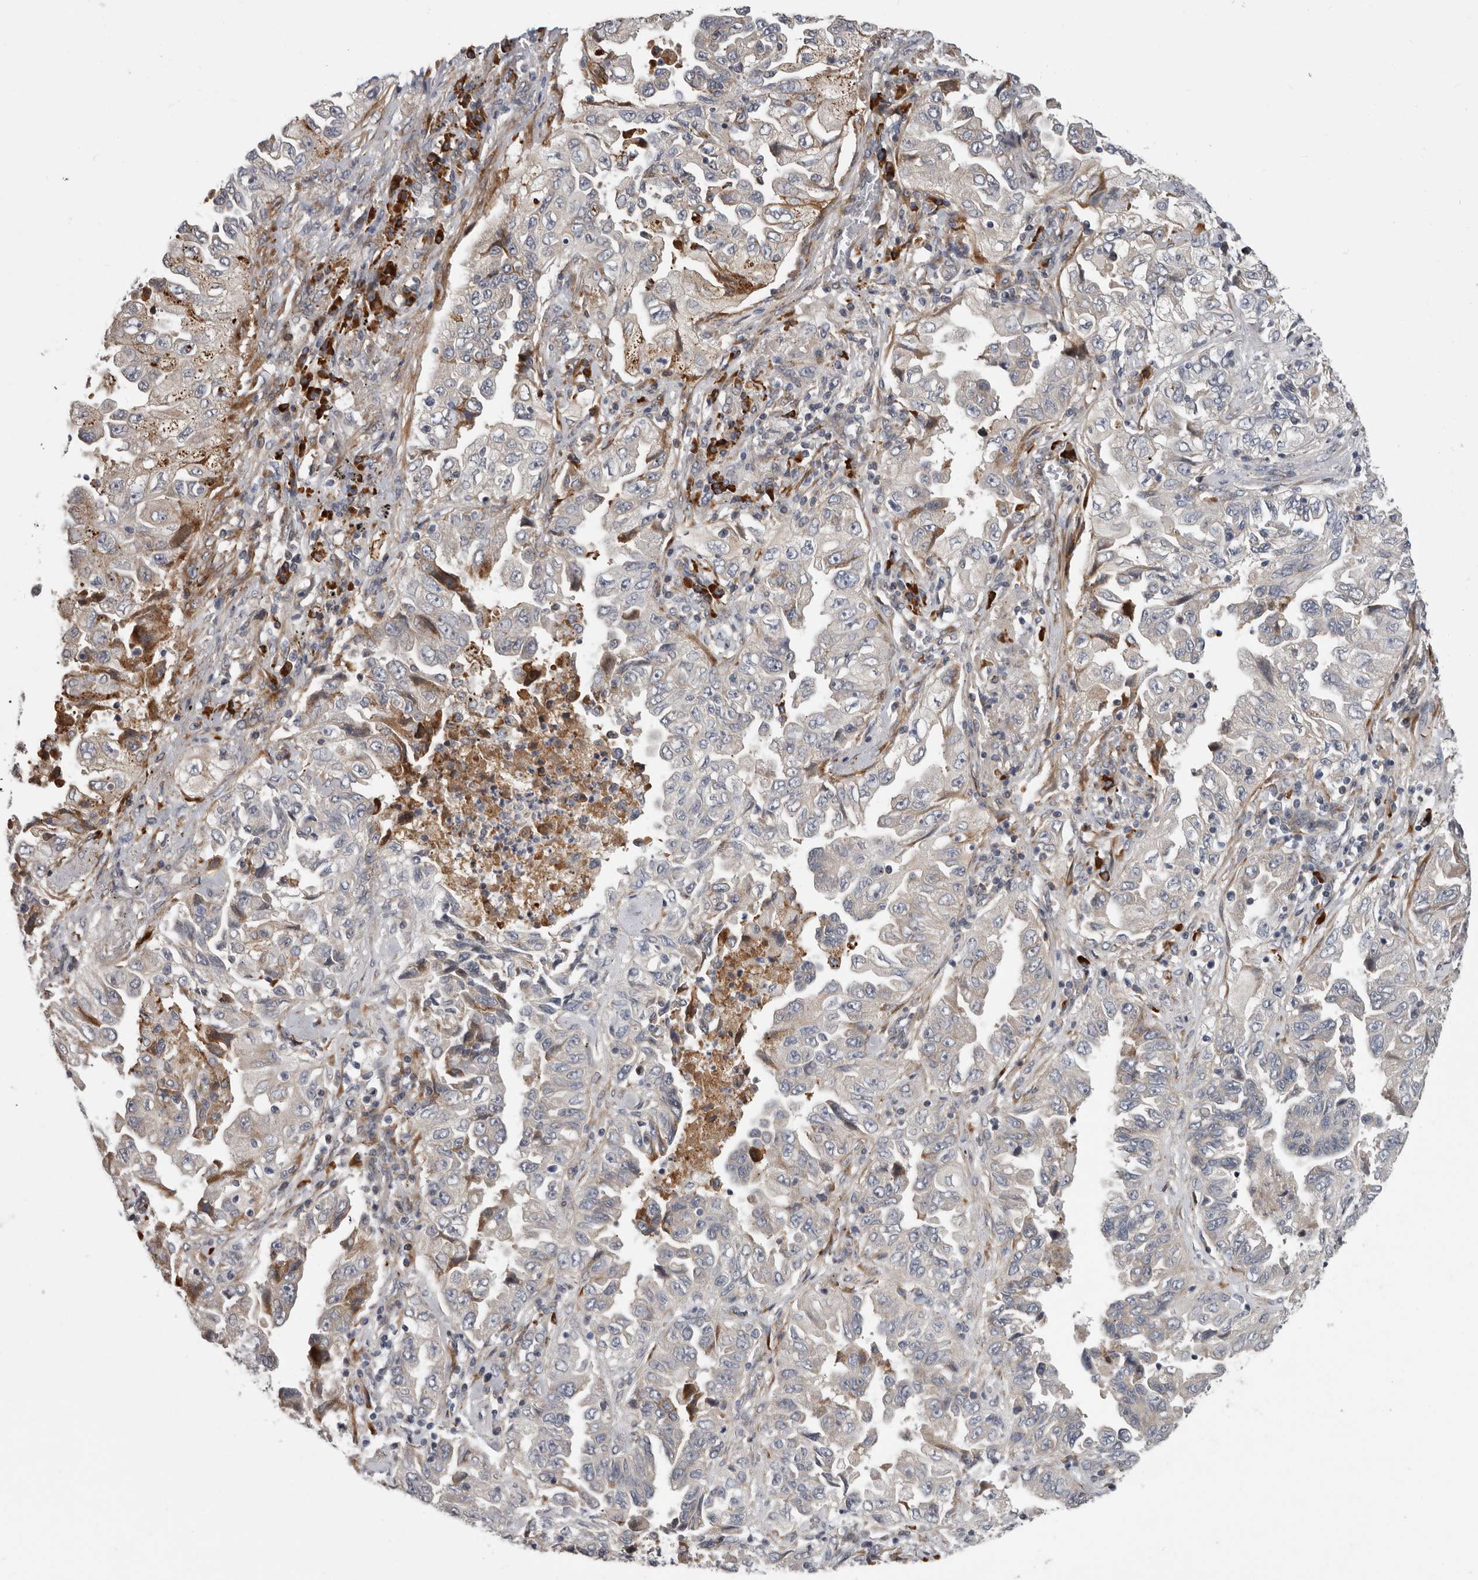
{"staining": {"intensity": "moderate", "quantity": "<25%", "location": "cytoplasmic/membranous"}, "tissue": "lung cancer", "cell_type": "Tumor cells", "image_type": "cancer", "snomed": [{"axis": "morphology", "description": "Adenocarcinoma, NOS"}, {"axis": "topography", "description": "Lung"}], "caption": "Lung adenocarcinoma stained with a protein marker demonstrates moderate staining in tumor cells.", "gene": "ATXN3L", "patient": {"sex": "female", "age": 51}}